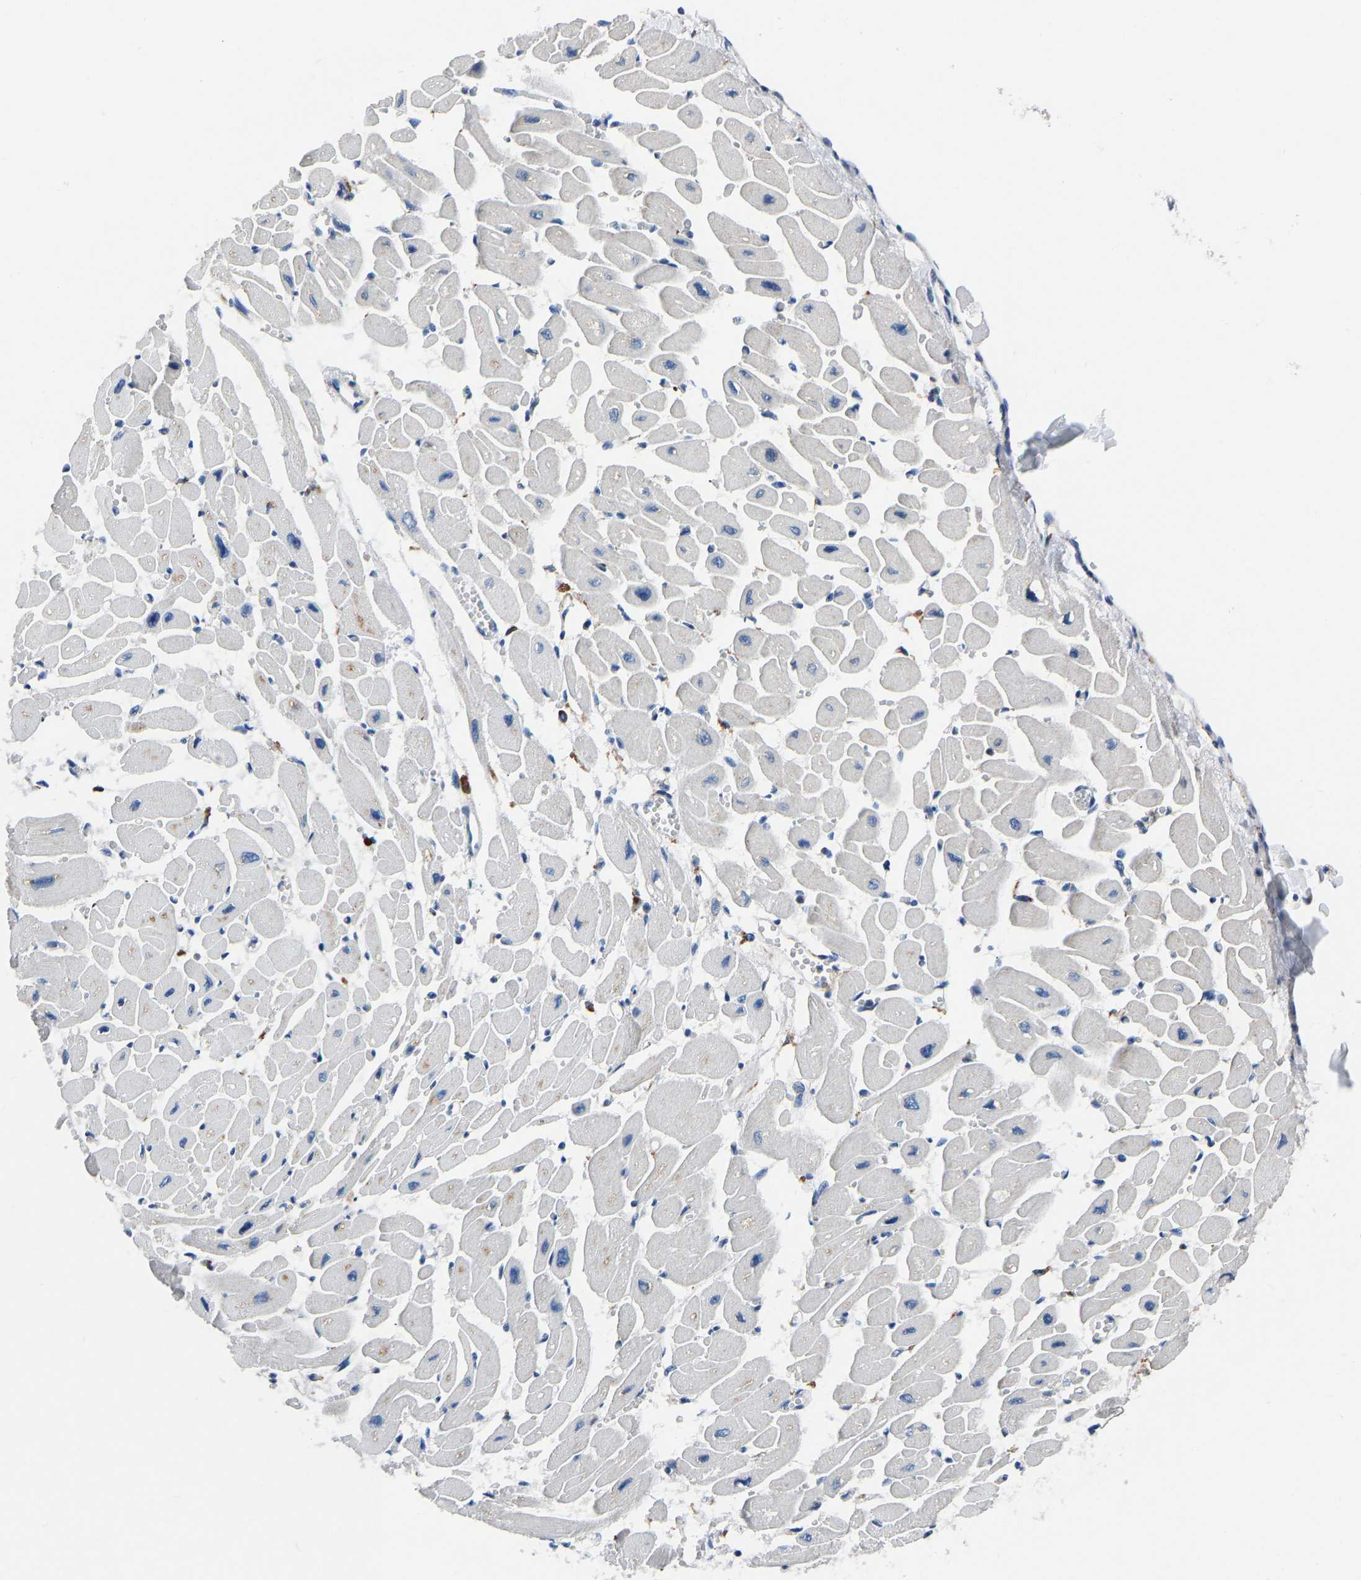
{"staining": {"intensity": "negative", "quantity": "none", "location": "none"}, "tissue": "heart muscle", "cell_type": "Cardiomyocytes", "image_type": "normal", "snomed": [{"axis": "morphology", "description": "Normal tissue, NOS"}, {"axis": "topography", "description": "Heart"}], "caption": "A high-resolution photomicrograph shows immunohistochemistry staining of normal heart muscle, which shows no significant positivity in cardiomyocytes. (DAB immunohistochemistry with hematoxylin counter stain).", "gene": "ATP6V1E1", "patient": {"sex": "female", "age": 54}}